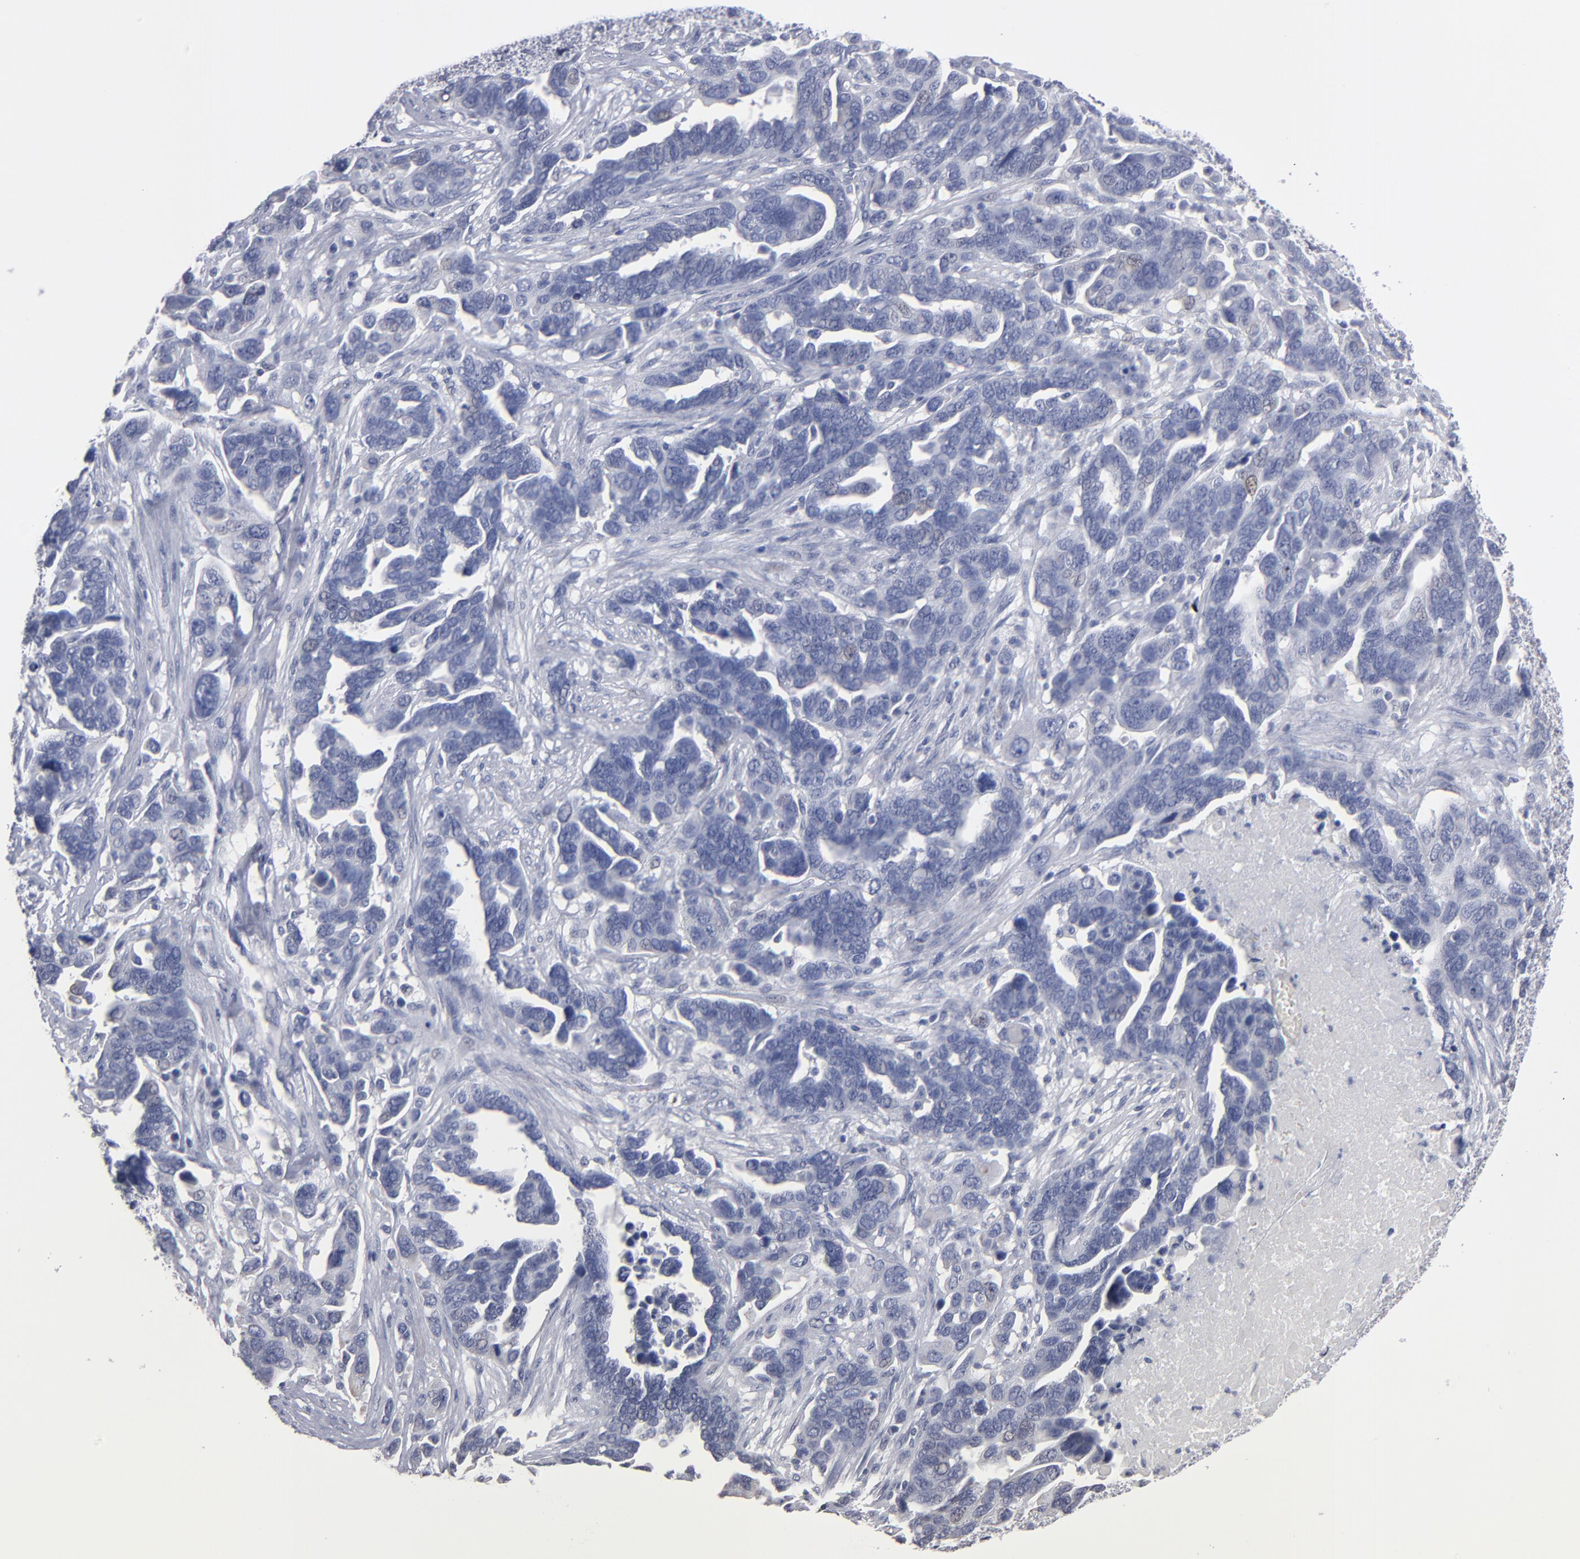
{"staining": {"intensity": "negative", "quantity": "none", "location": "none"}, "tissue": "ovarian cancer", "cell_type": "Tumor cells", "image_type": "cancer", "snomed": [{"axis": "morphology", "description": "Cystadenocarcinoma, serous, NOS"}, {"axis": "topography", "description": "Ovary"}], "caption": "The histopathology image exhibits no significant staining in tumor cells of serous cystadenocarcinoma (ovarian).", "gene": "RPH3A", "patient": {"sex": "female", "age": 54}}